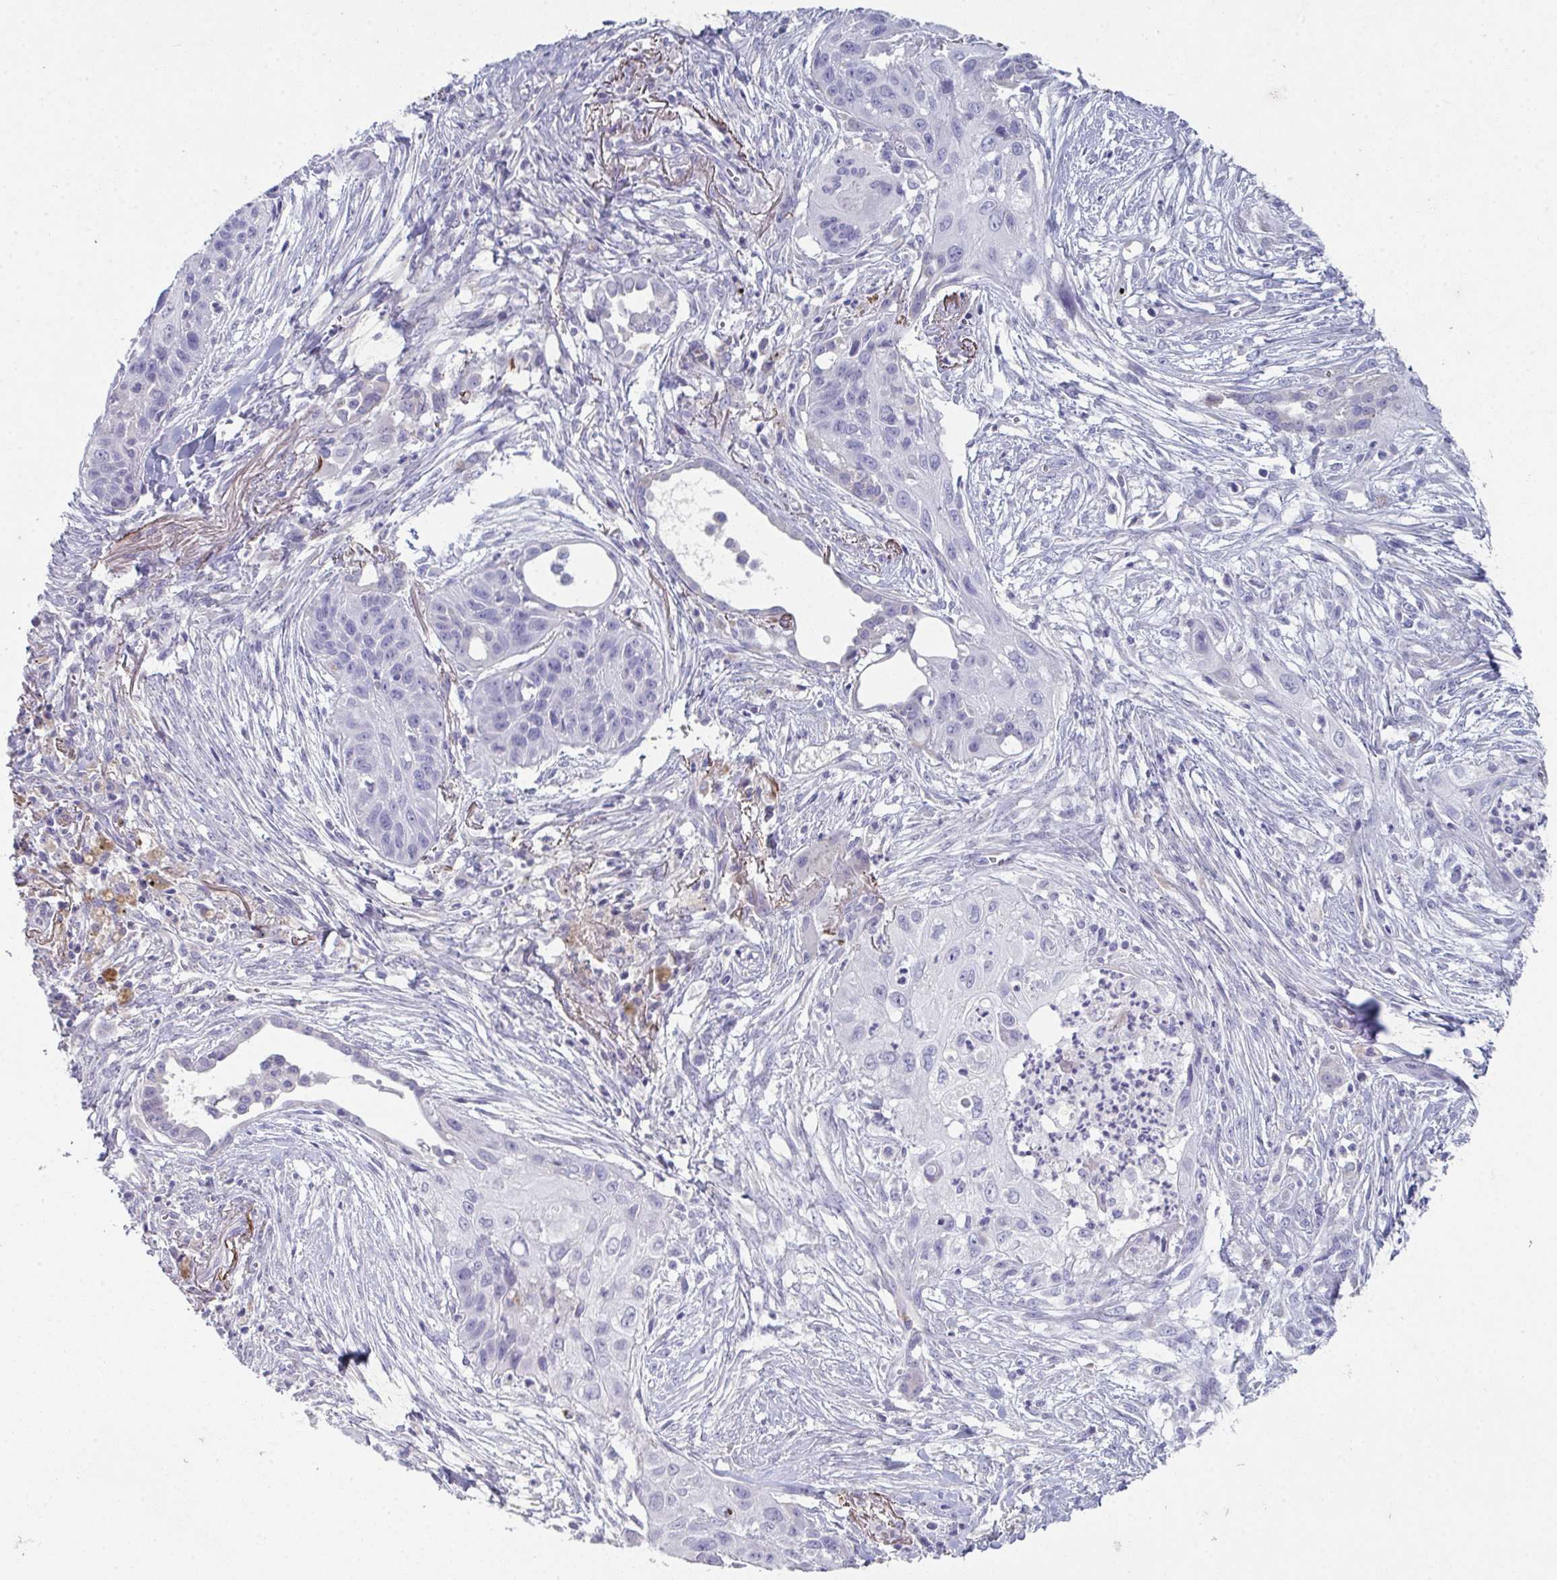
{"staining": {"intensity": "negative", "quantity": "none", "location": "none"}, "tissue": "lung cancer", "cell_type": "Tumor cells", "image_type": "cancer", "snomed": [{"axis": "morphology", "description": "Squamous cell carcinoma, NOS"}, {"axis": "topography", "description": "Lung"}], "caption": "This is an immunohistochemistry (IHC) micrograph of human squamous cell carcinoma (lung). There is no expression in tumor cells.", "gene": "ADAM21", "patient": {"sex": "male", "age": 71}}